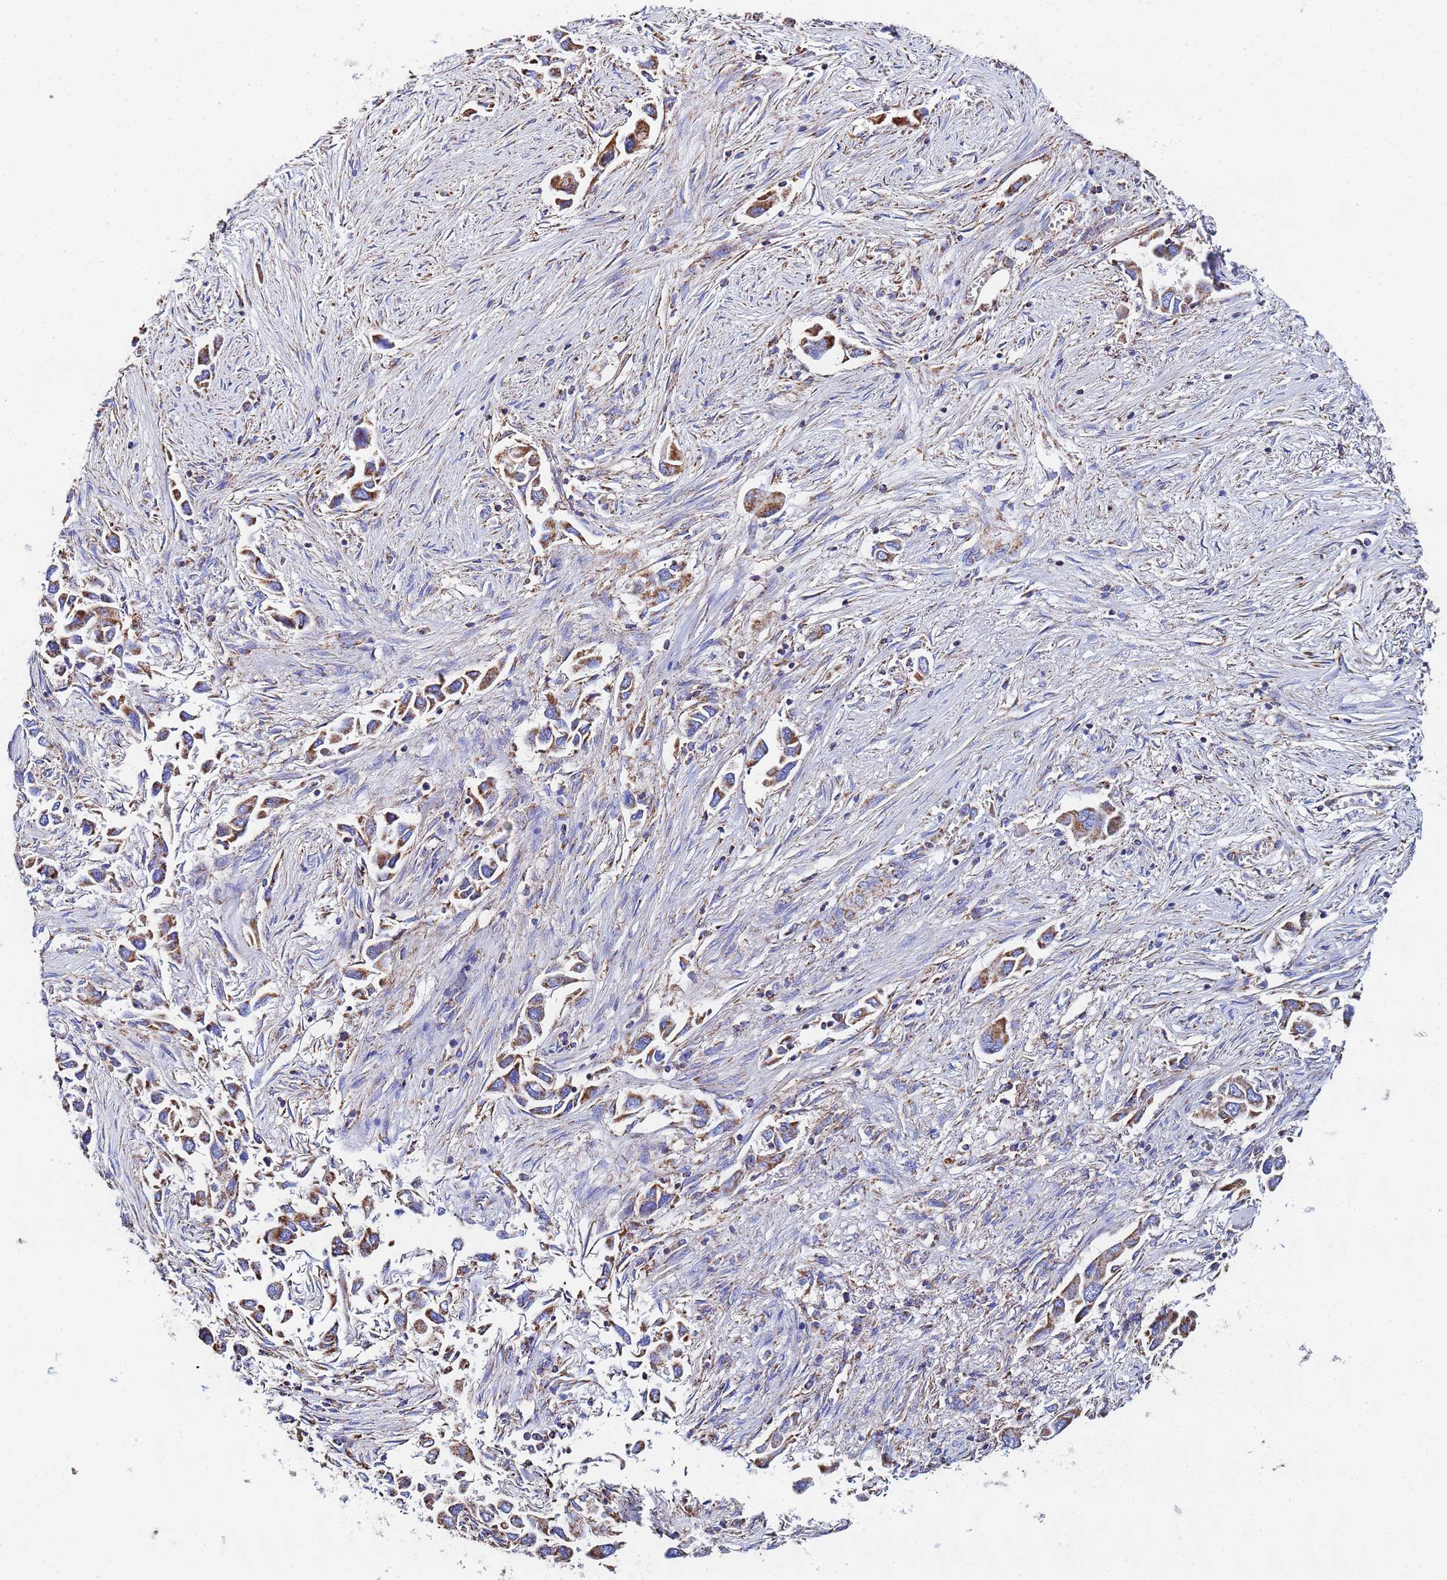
{"staining": {"intensity": "moderate", "quantity": ">75%", "location": "cytoplasmic/membranous"}, "tissue": "lung cancer", "cell_type": "Tumor cells", "image_type": "cancer", "snomed": [{"axis": "morphology", "description": "Adenocarcinoma, NOS"}, {"axis": "topography", "description": "Lung"}], "caption": "Lung cancer (adenocarcinoma) stained with DAB (3,3'-diaminobenzidine) immunohistochemistry (IHC) demonstrates medium levels of moderate cytoplasmic/membranous staining in approximately >75% of tumor cells. The protein of interest is stained brown, and the nuclei are stained in blue (DAB IHC with brightfield microscopy, high magnification).", "gene": "GLUD1", "patient": {"sex": "female", "age": 76}}